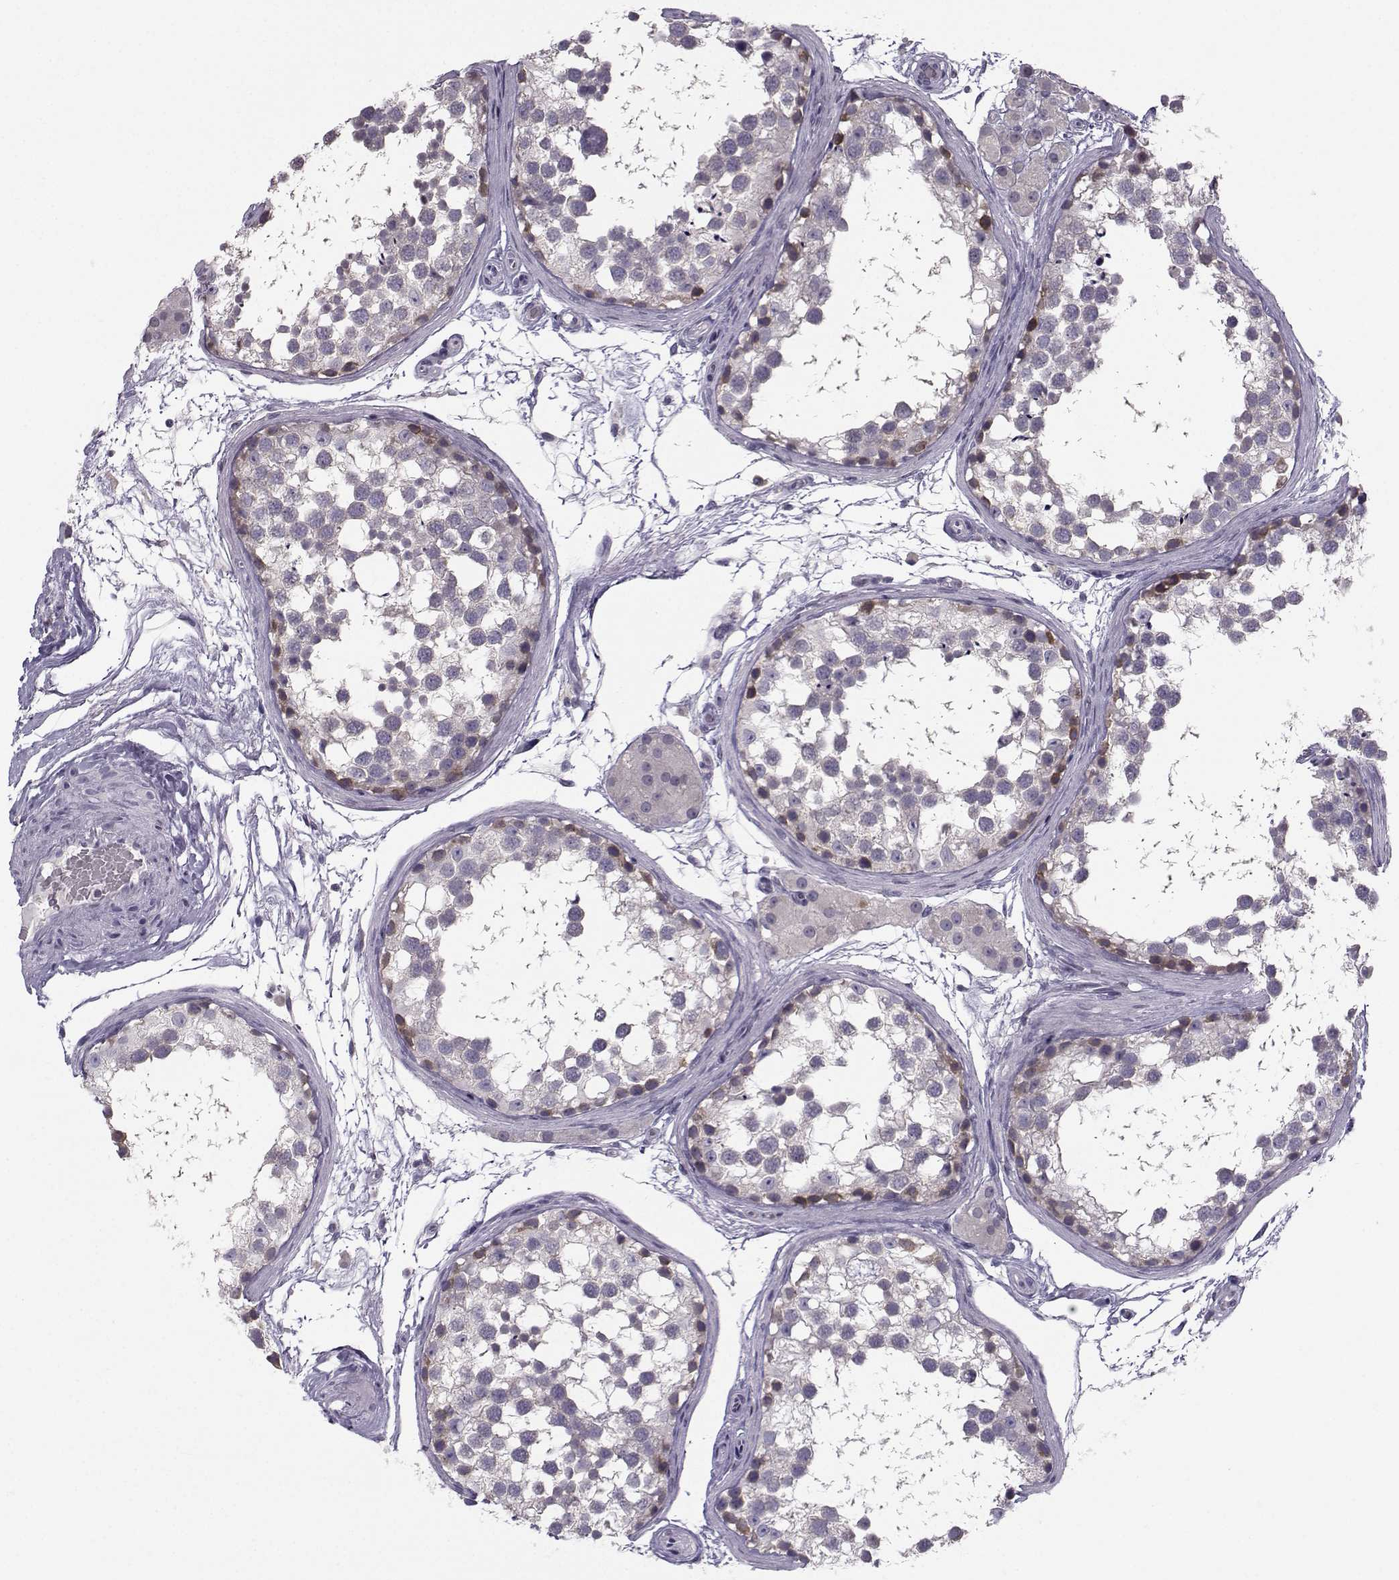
{"staining": {"intensity": "weak", "quantity": "<25%", "location": "cytoplasmic/membranous"}, "tissue": "testis", "cell_type": "Cells in seminiferous ducts", "image_type": "normal", "snomed": [{"axis": "morphology", "description": "Normal tissue, NOS"}, {"axis": "morphology", "description": "Seminoma, NOS"}, {"axis": "topography", "description": "Testis"}], "caption": "The photomicrograph exhibits no staining of cells in seminiferous ducts in unremarkable testis.", "gene": "FCAMR", "patient": {"sex": "male", "age": 65}}